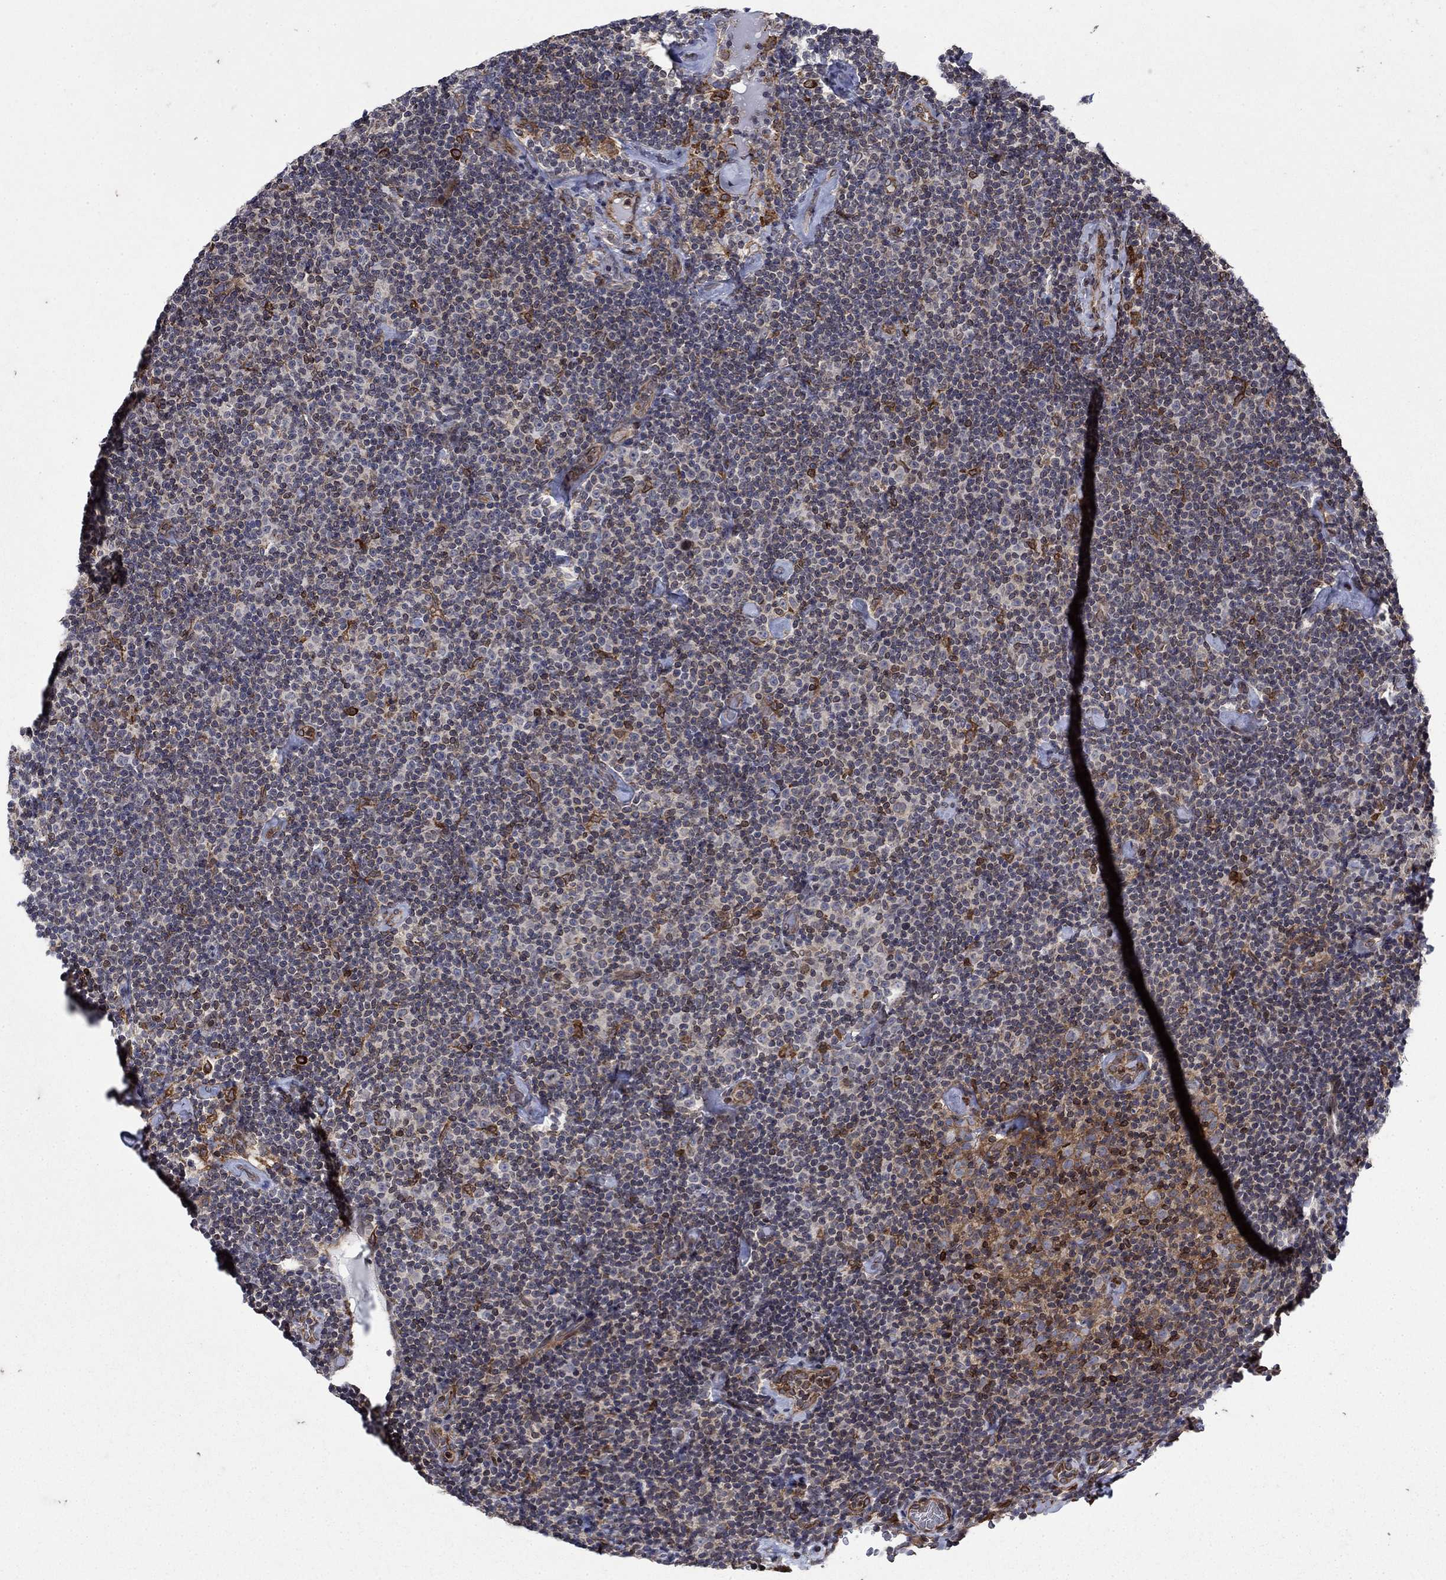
{"staining": {"intensity": "negative", "quantity": "none", "location": "none"}, "tissue": "lymphoma", "cell_type": "Tumor cells", "image_type": "cancer", "snomed": [{"axis": "morphology", "description": "Malignant lymphoma, non-Hodgkin's type, Low grade"}, {"axis": "topography", "description": "Lymph node"}], "caption": "Immunohistochemical staining of low-grade malignant lymphoma, non-Hodgkin's type reveals no significant positivity in tumor cells. Brightfield microscopy of IHC stained with DAB (3,3'-diaminobenzidine) (brown) and hematoxylin (blue), captured at high magnification.", "gene": "DHRS7", "patient": {"sex": "male", "age": 81}}